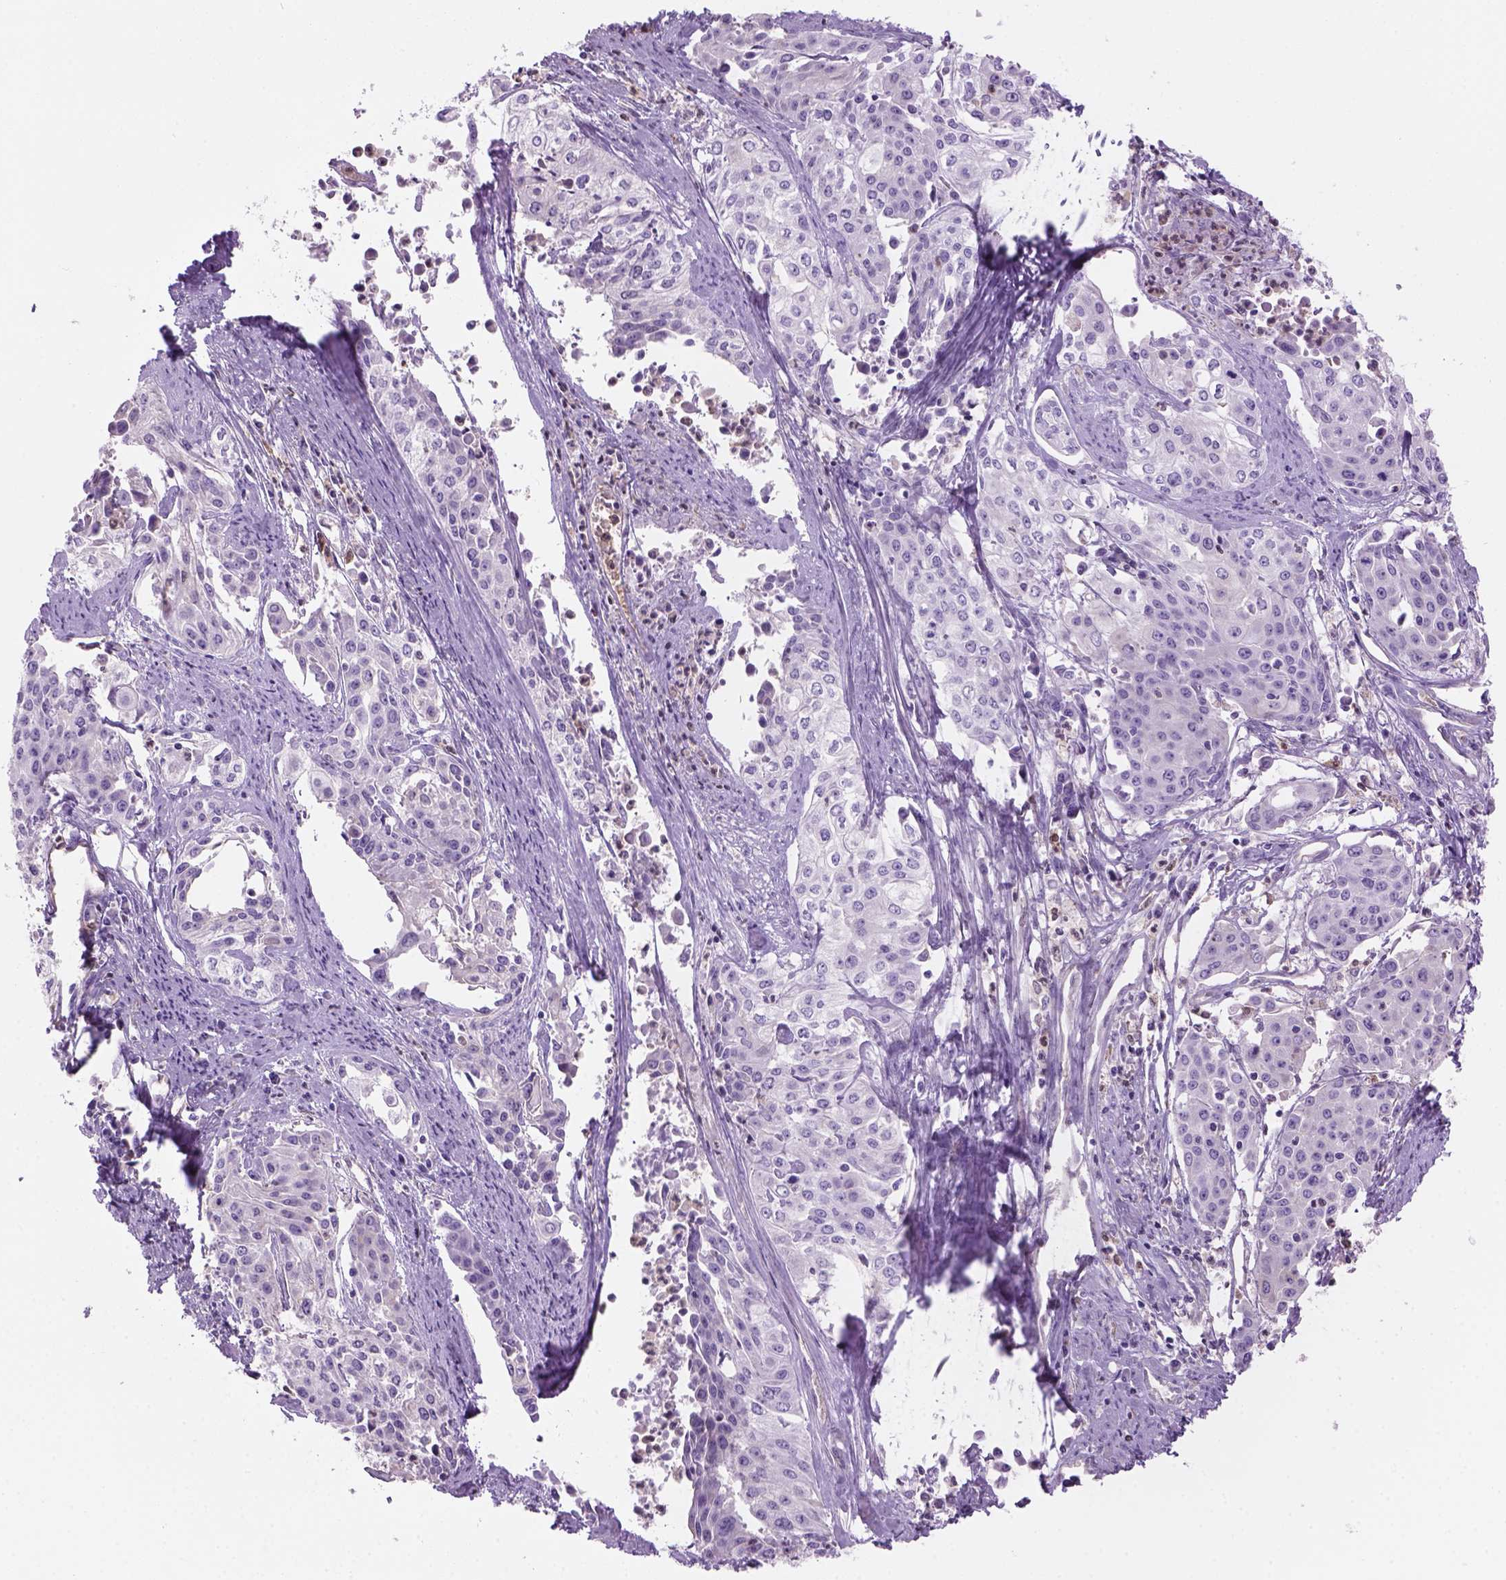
{"staining": {"intensity": "negative", "quantity": "none", "location": "none"}, "tissue": "cervical cancer", "cell_type": "Tumor cells", "image_type": "cancer", "snomed": [{"axis": "morphology", "description": "Squamous cell carcinoma, NOS"}, {"axis": "topography", "description": "Cervix"}], "caption": "There is no significant staining in tumor cells of cervical squamous cell carcinoma. The staining is performed using DAB brown chromogen with nuclei counter-stained in using hematoxylin.", "gene": "CD84", "patient": {"sex": "female", "age": 39}}